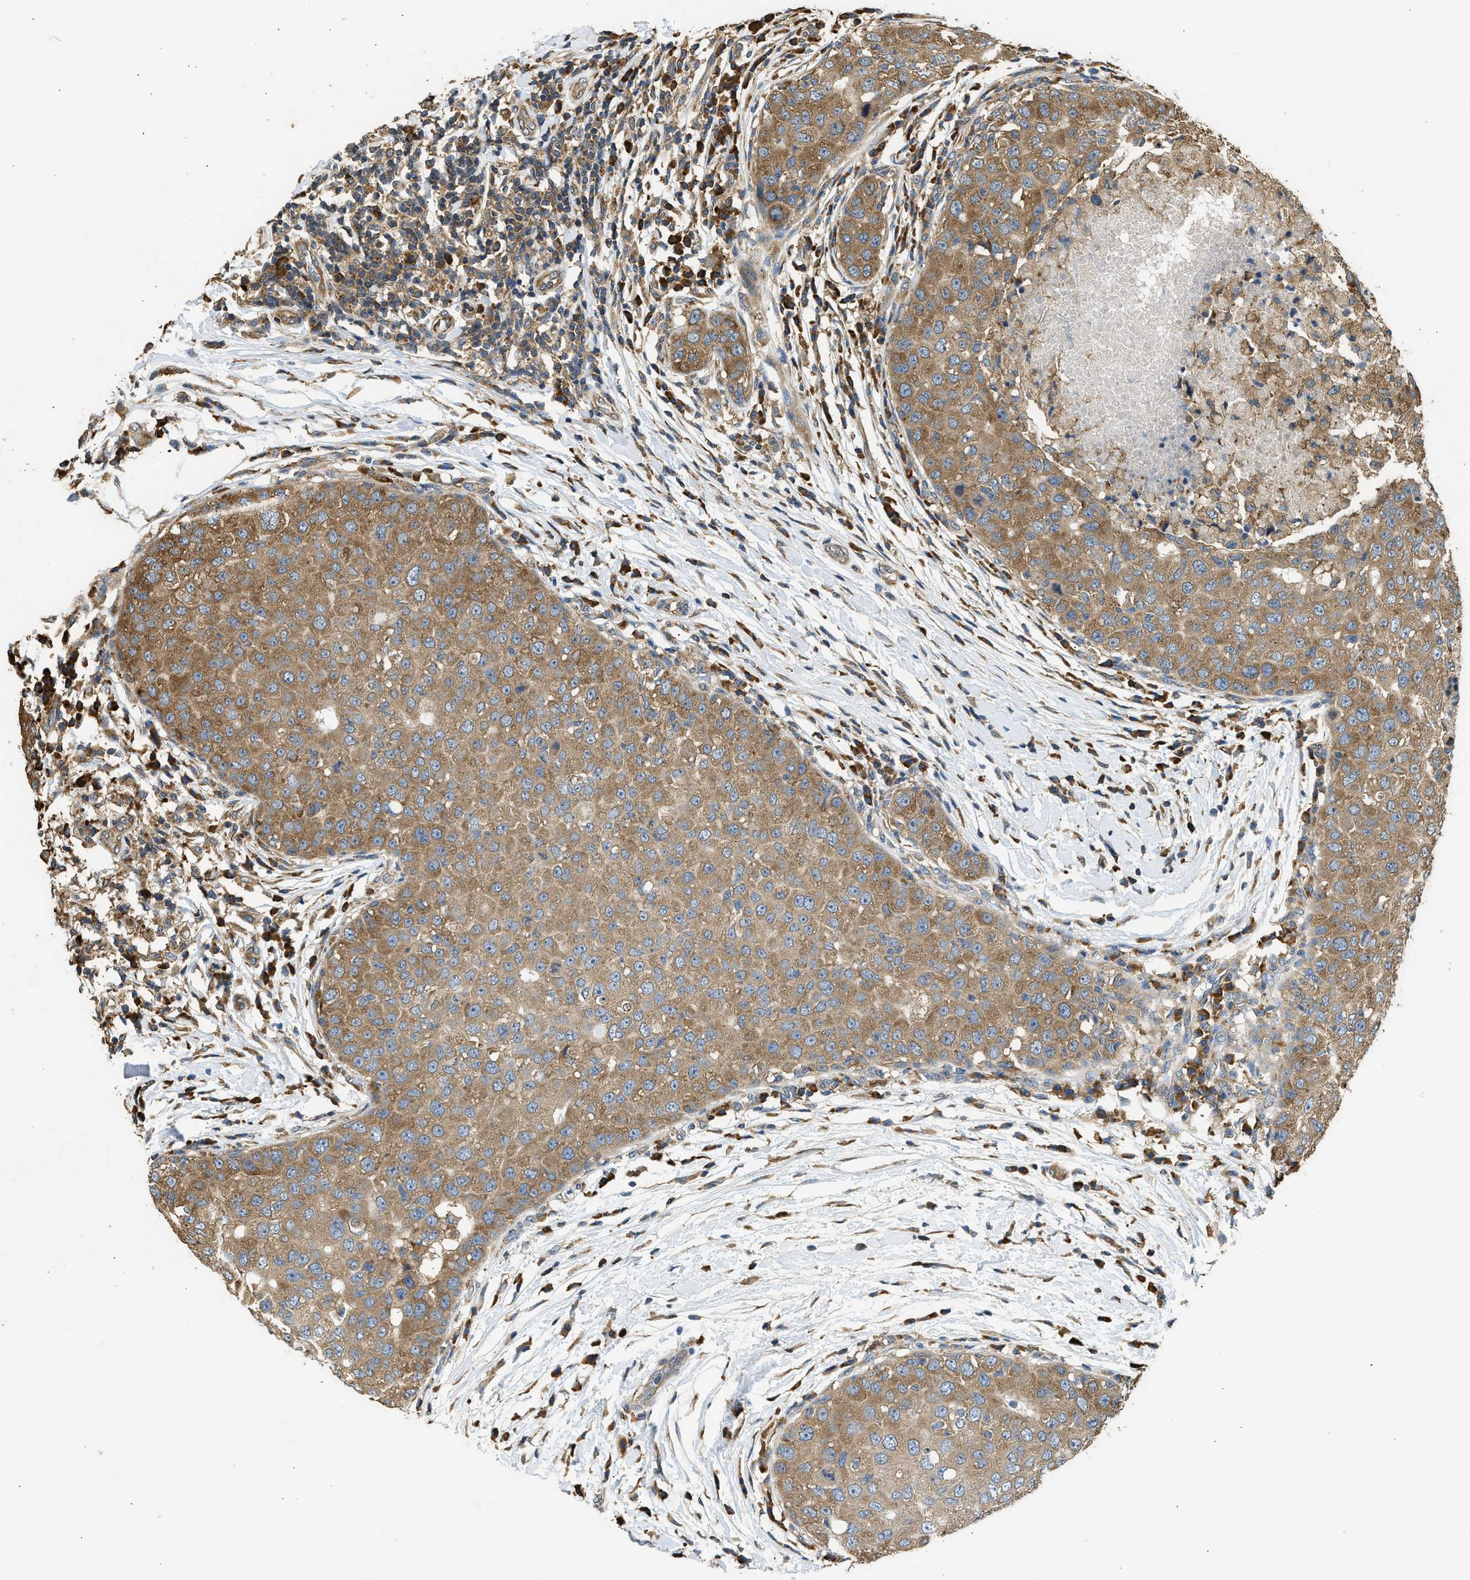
{"staining": {"intensity": "moderate", "quantity": ">75%", "location": "cytoplasmic/membranous"}, "tissue": "breast cancer", "cell_type": "Tumor cells", "image_type": "cancer", "snomed": [{"axis": "morphology", "description": "Duct carcinoma"}, {"axis": "topography", "description": "Breast"}], "caption": "Immunohistochemistry (IHC) staining of breast infiltrating ductal carcinoma, which demonstrates medium levels of moderate cytoplasmic/membranous positivity in about >75% of tumor cells indicating moderate cytoplasmic/membranous protein expression. The staining was performed using DAB (3,3'-diaminobenzidine) (brown) for protein detection and nuclei were counterstained in hematoxylin (blue).", "gene": "SLC36A4", "patient": {"sex": "female", "age": 27}}